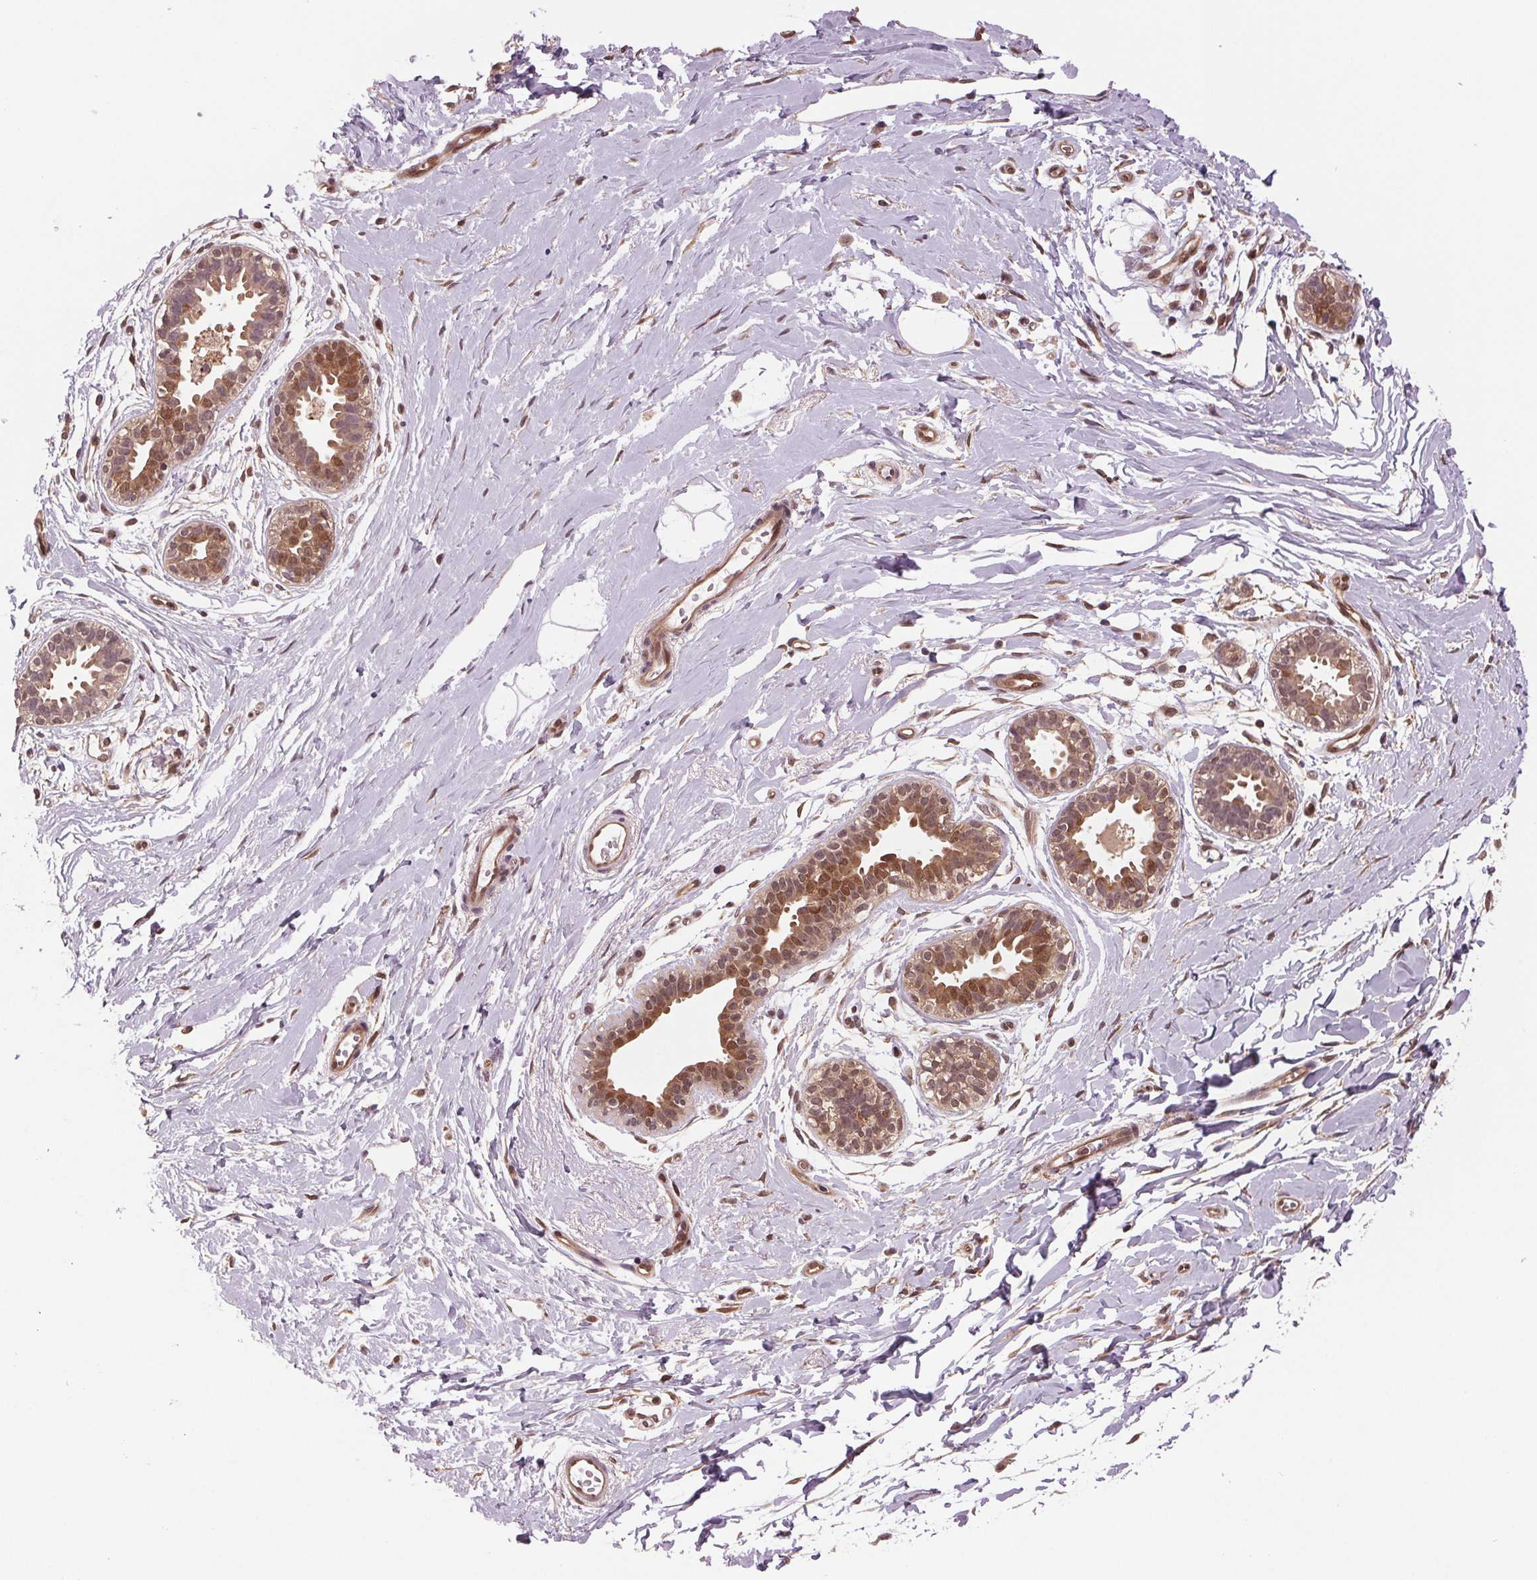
{"staining": {"intensity": "moderate", "quantity": ">75%", "location": "cytoplasmic/membranous,nuclear"}, "tissue": "breast", "cell_type": "Adipocytes", "image_type": "normal", "snomed": [{"axis": "morphology", "description": "Normal tissue, NOS"}, {"axis": "topography", "description": "Breast"}], "caption": "Immunohistochemistry (IHC) of normal breast reveals medium levels of moderate cytoplasmic/membranous,nuclear expression in approximately >75% of adipocytes.", "gene": "STAT3", "patient": {"sex": "female", "age": 49}}